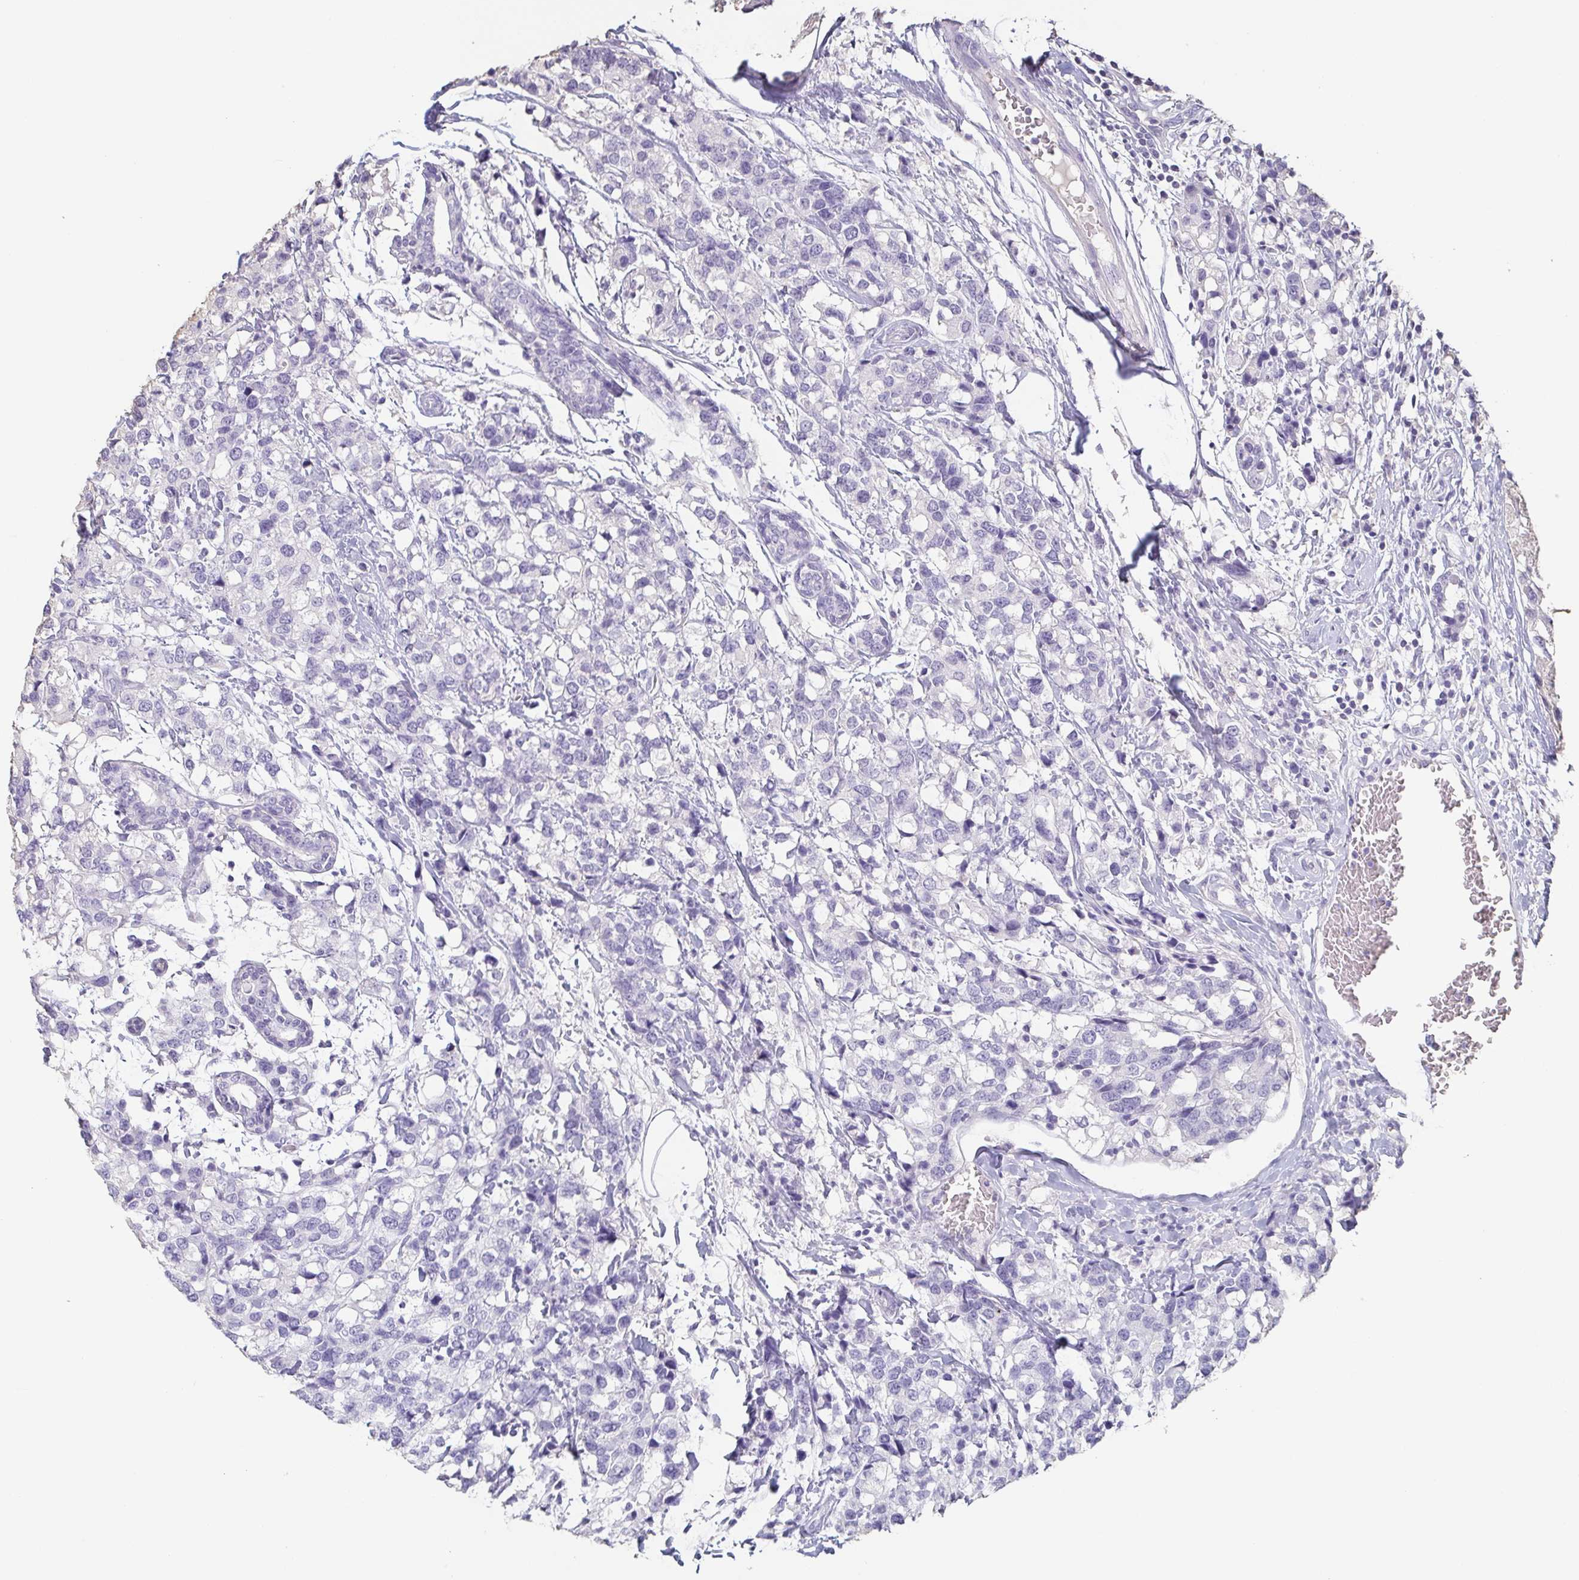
{"staining": {"intensity": "negative", "quantity": "none", "location": "none"}, "tissue": "breast cancer", "cell_type": "Tumor cells", "image_type": "cancer", "snomed": [{"axis": "morphology", "description": "Lobular carcinoma"}, {"axis": "topography", "description": "Breast"}], "caption": "IHC of human breast cancer displays no positivity in tumor cells. (Stains: DAB immunohistochemistry (IHC) with hematoxylin counter stain, Microscopy: brightfield microscopy at high magnification).", "gene": "BPIFA2", "patient": {"sex": "female", "age": 59}}